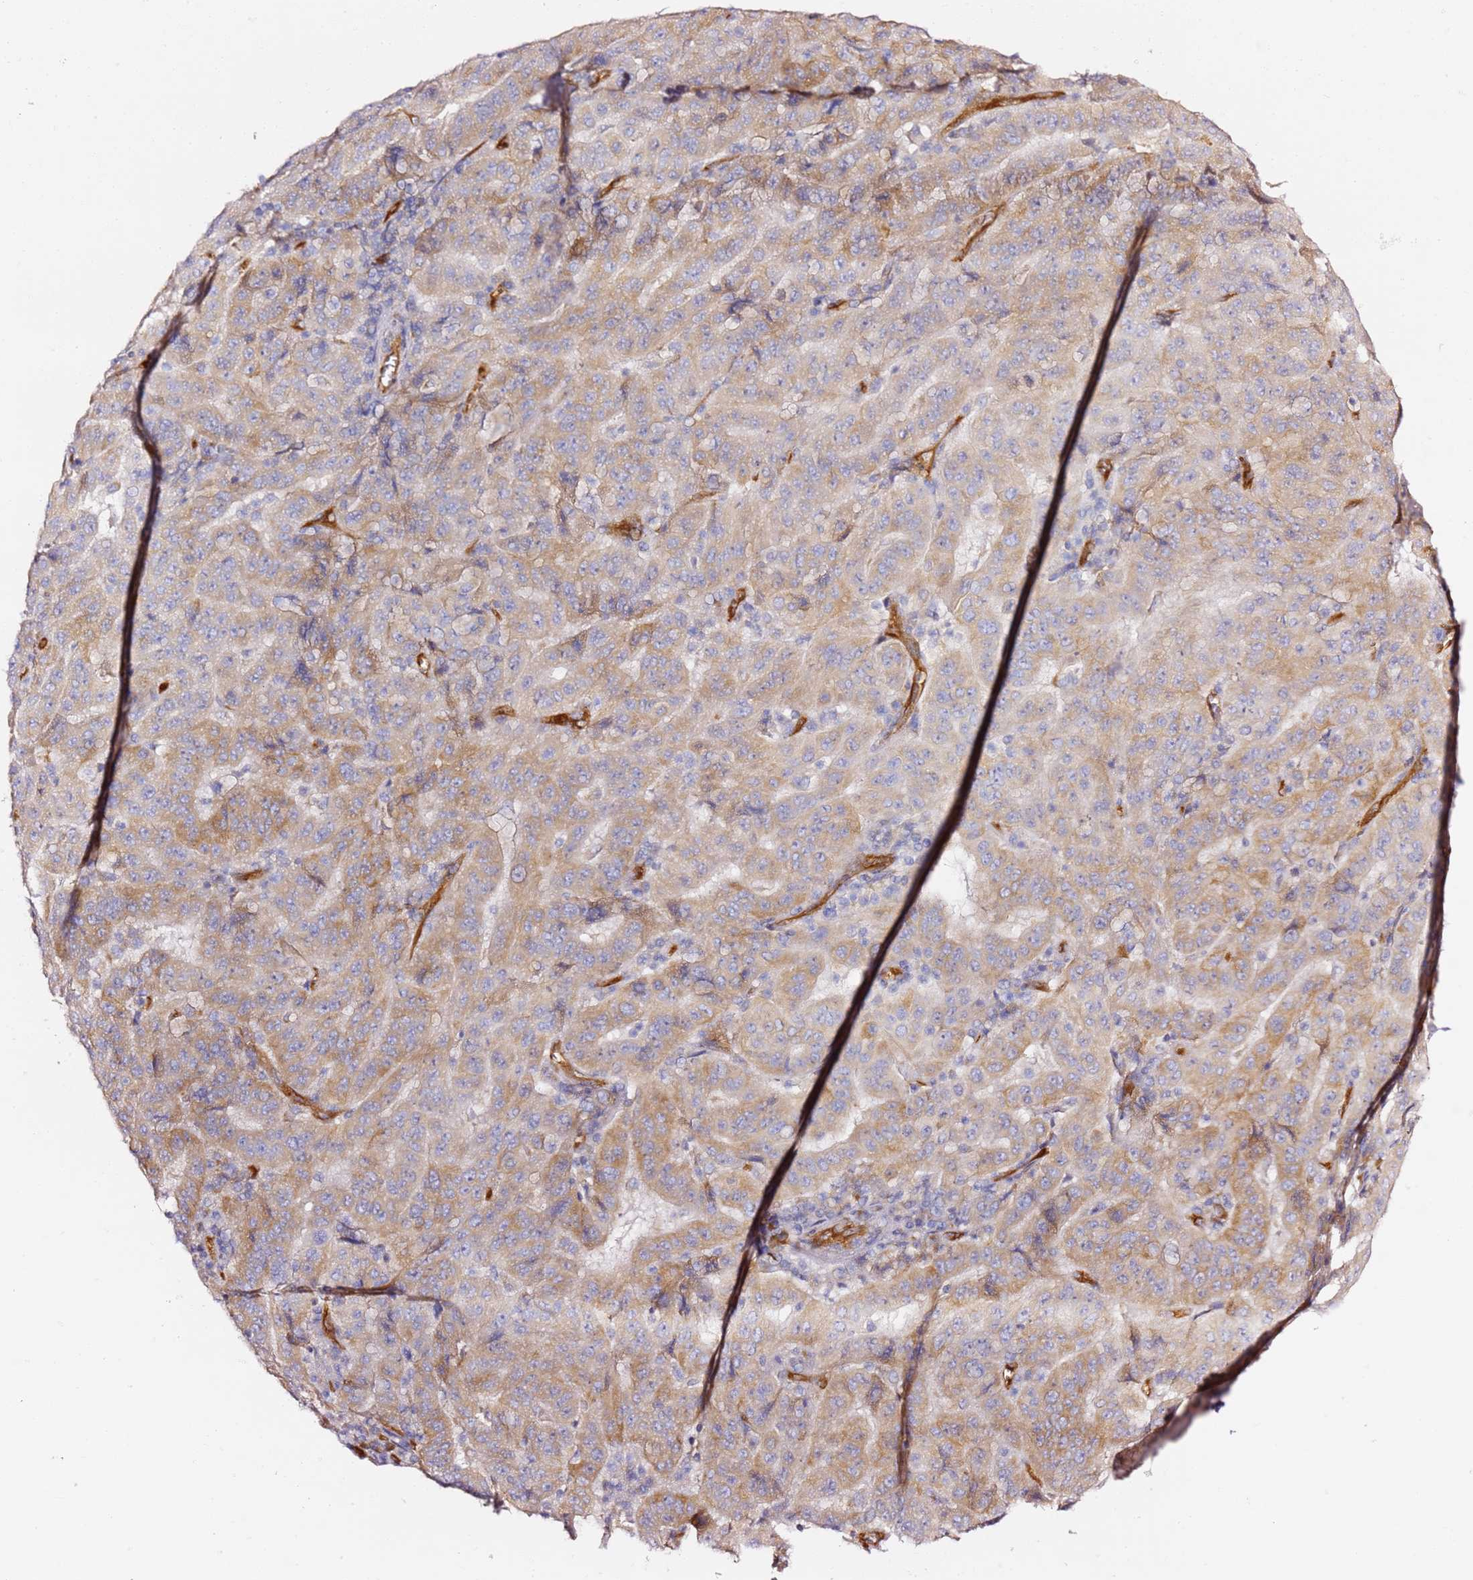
{"staining": {"intensity": "moderate", "quantity": ">75%", "location": "cytoplasmic/membranous"}, "tissue": "pancreatic cancer", "cell_type": "Tumor cells", "image_type": "cancer", "snomed": [{"axis": "morphology", "description": "Adenocarcinoma, NOS"}, {"axis": "topography", "description": "Pancreas"}], "caption": "An image of pancreatic adenocarcinoma stained for a protein reveals moderate cytoplasmic/membranous brown staining in tumor cells. The protein is stained brown, and the nuclei are stained in blue (DAB IHC with brightfield microscopy, high magnification).", "gene": "KIF7", "patient": {"sex": "male", "age": 63}}